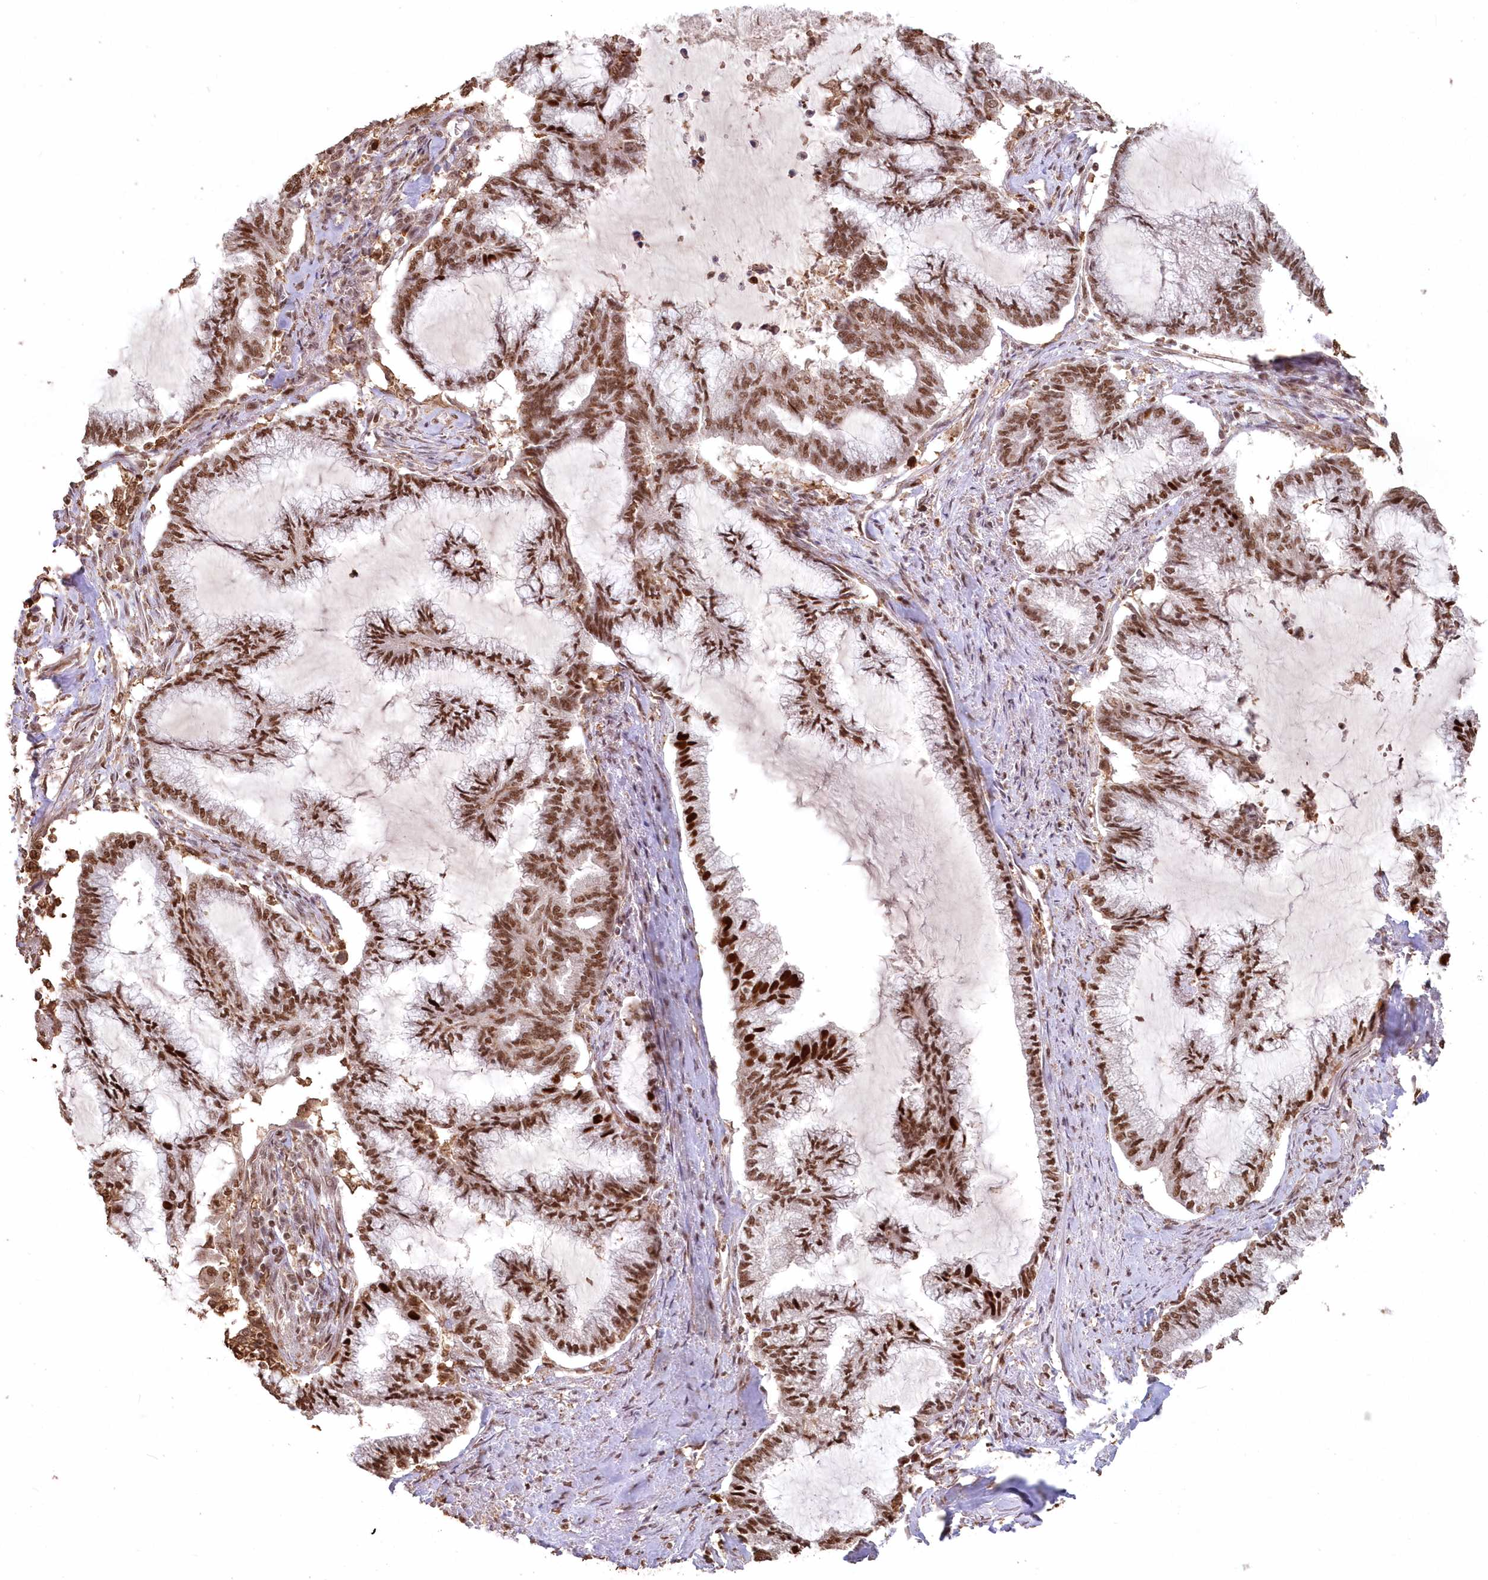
{"staining": {"intensity": "strong", "quantity": ">75%", "location": "nuclear"}, "tissue": "endometrial cancer", "cell_type": "Tumor cells", "image_type": "cancer", "snomed": [{"axis": "morphology", "description": "Adenocarcinoma, NOS"}, {"axis": "topography", "description": "Endometrium"}], "caption": "Human adenocarcinoma (endometrial) stained with a protein marker shows strong staining in tumor cells.", "gene": "PDS5A", "patient": {"sex": "female", "age": 86}}